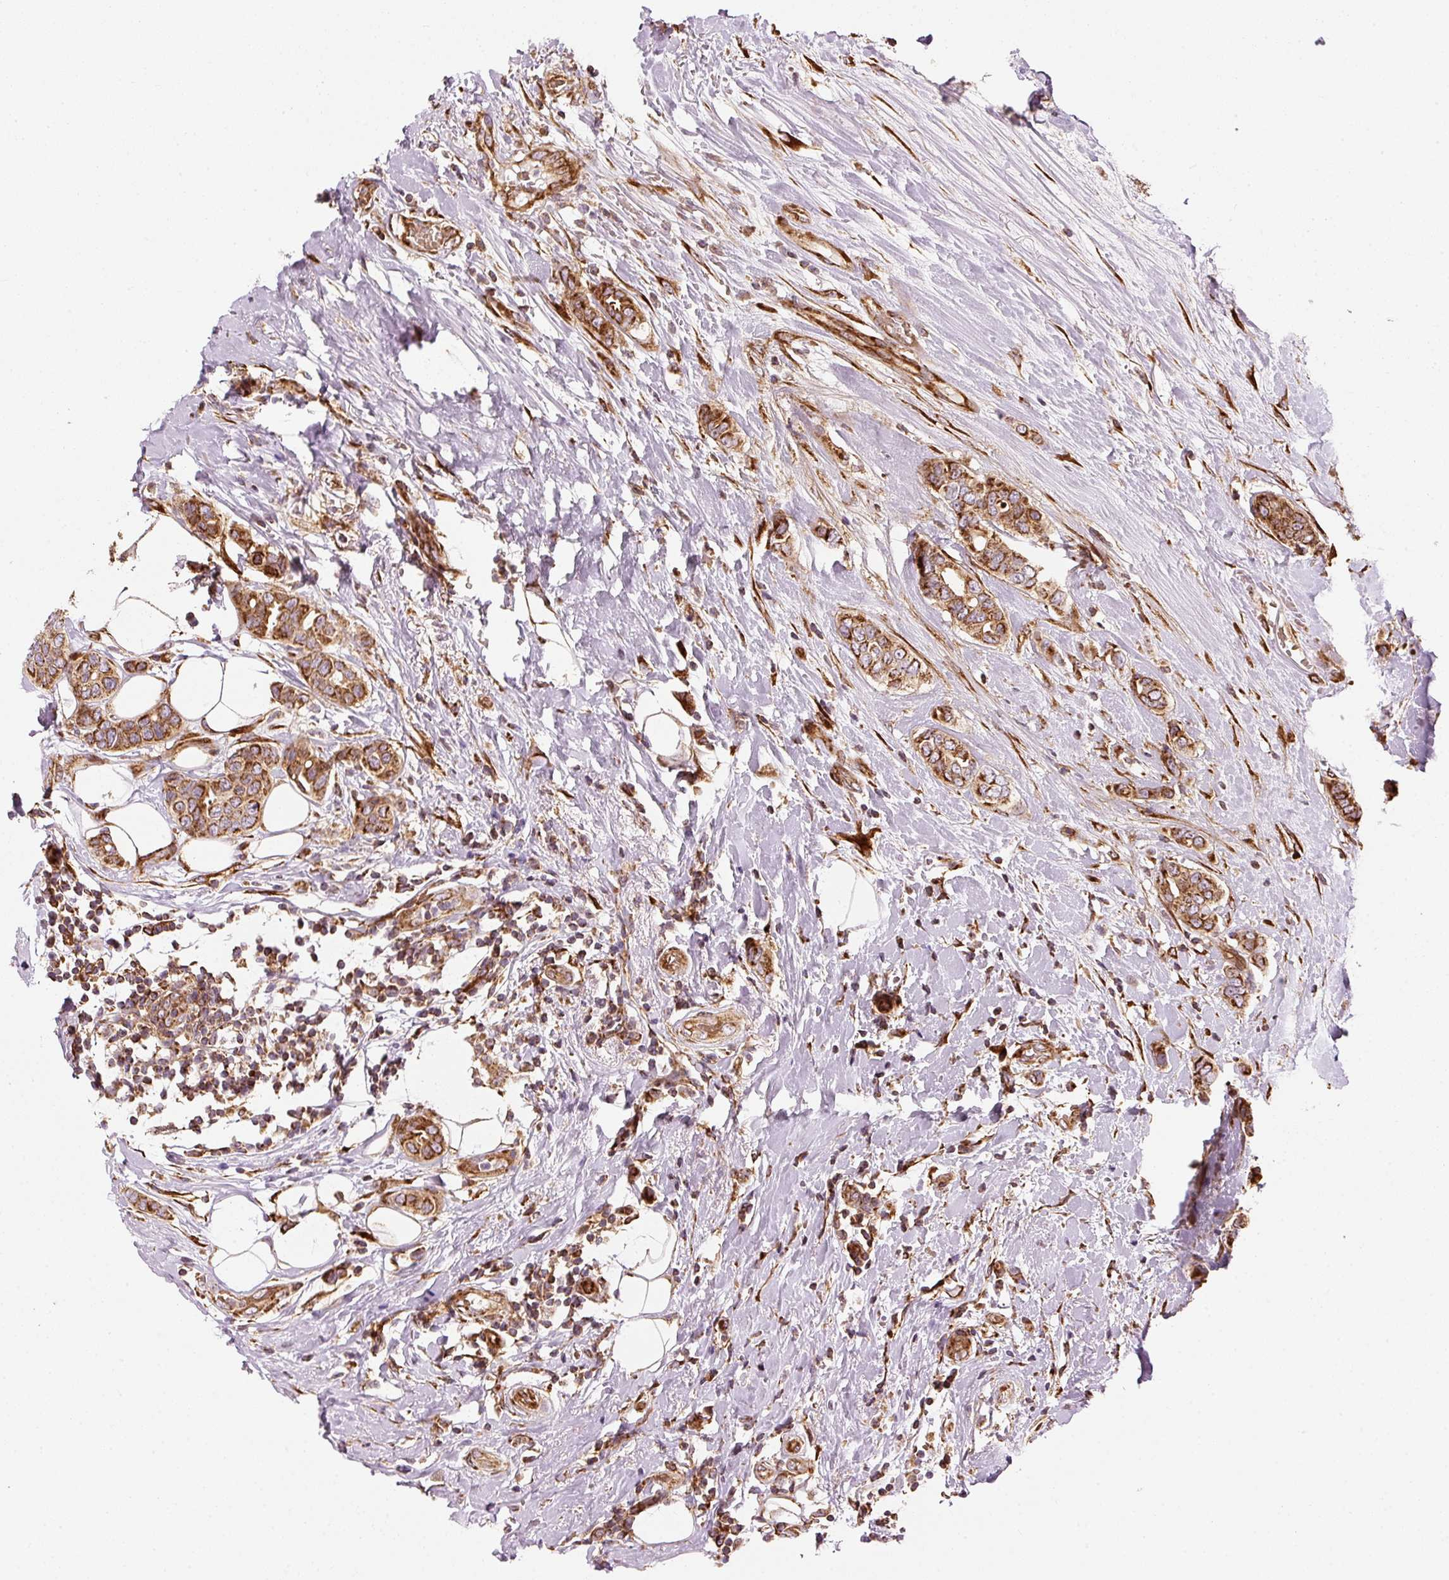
{"staining": {"intensity": "strong", "quantity": ">75%", "location": "cytoplasmic/membranous"}, "tissue": "breast cancer", "cell_type": "Tumor cells", "image_type": "cancer", "snomed": [{"axis": "morphology", "description": "Lobular carcinoma"}, {"axis": "topography", "description": "Breast"}], "caption": "The histopathology image shows staining of breast cancer, revealing strong cytoplasmic/membranous protein positivity (brown color) within tumor cells.", "gene": "ISCU", "patient": {"sex": "female", "age": 51}}